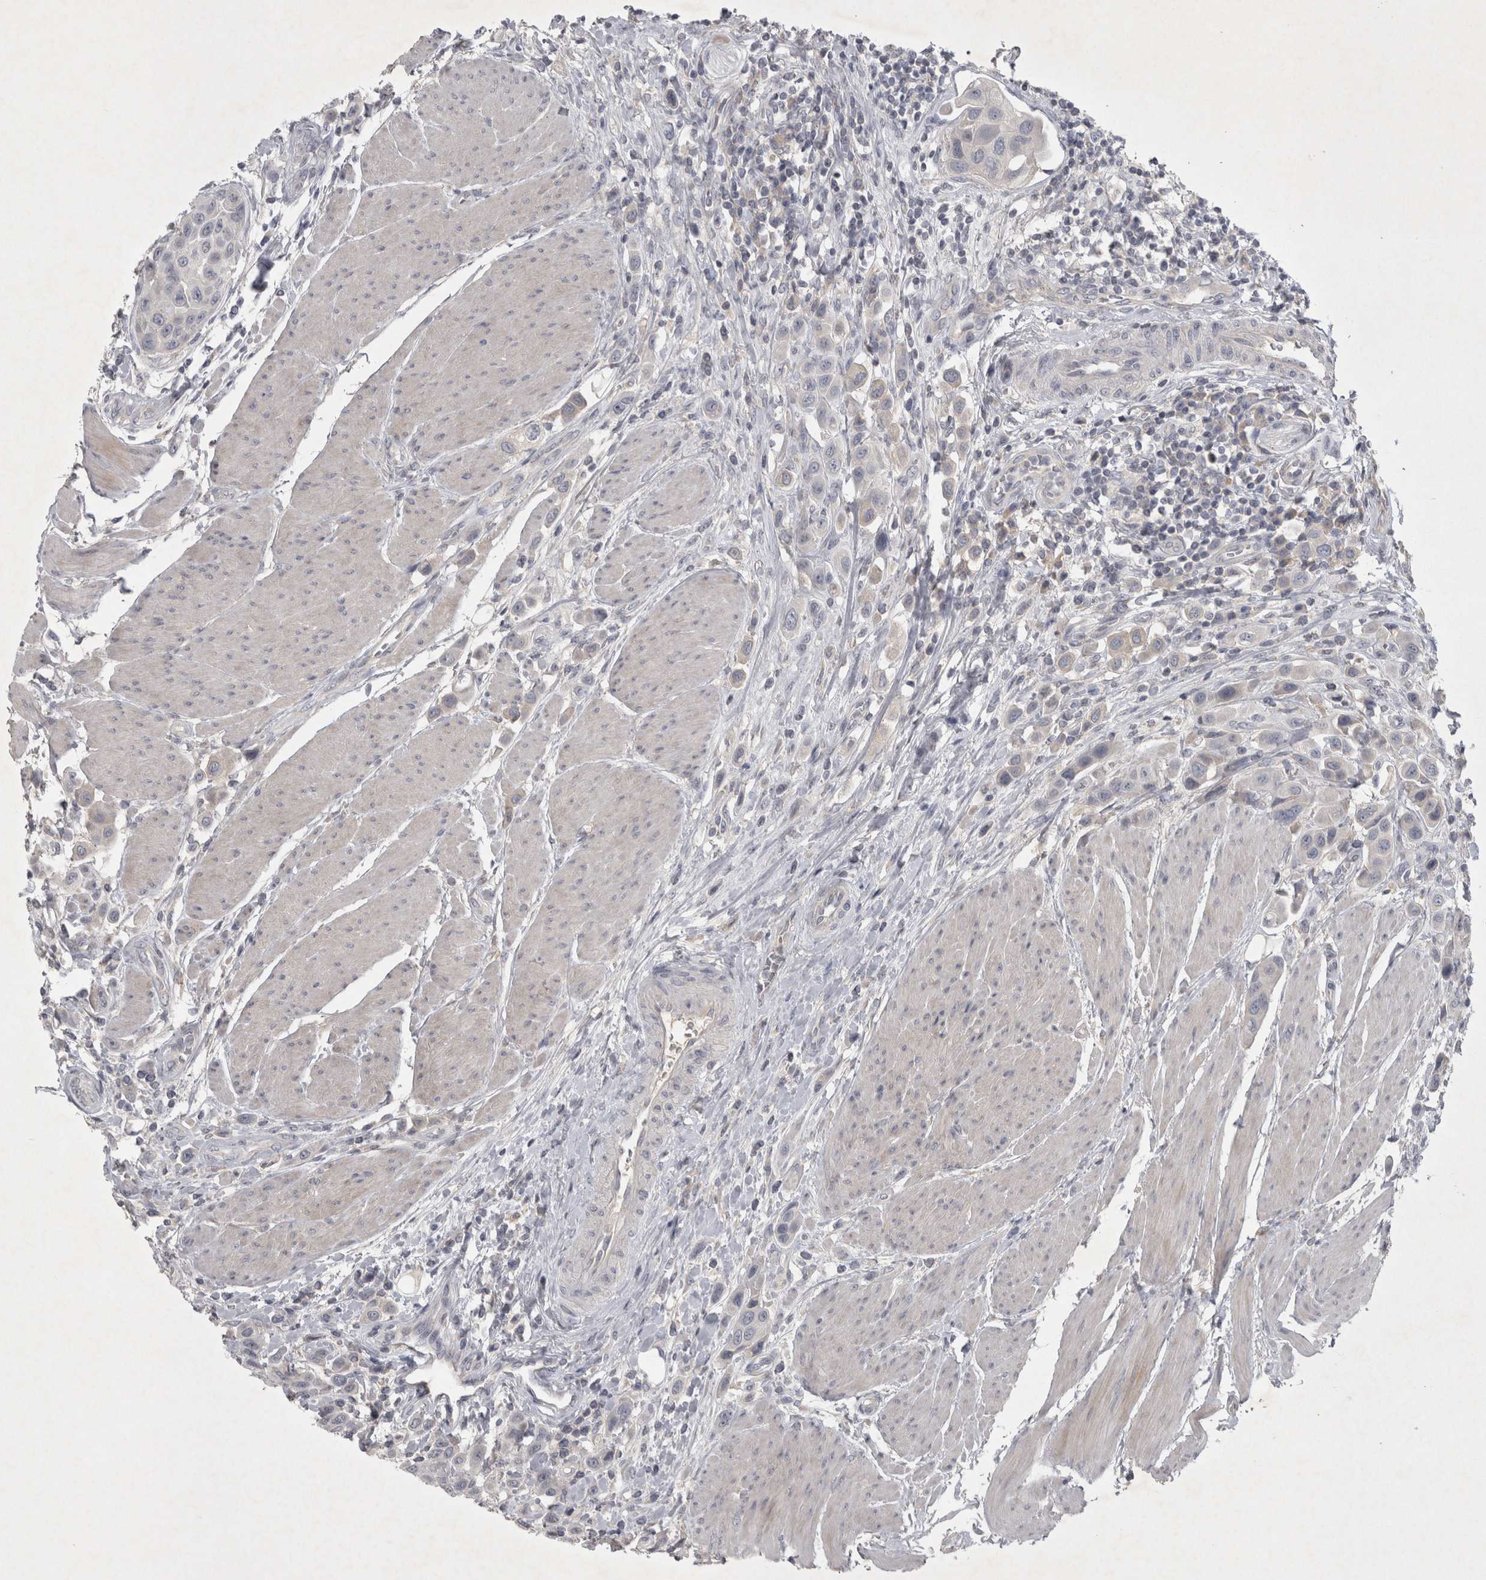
{"staining": {"intensity": "negative", "quantity": "none", "location": "none"}, "tissue": "urothelial cancer", "cell_type": "Tumor cells", "image_type": "cancer", "snomed": [{"axis": "morphology", "description": "Urothelial carcinoma, High grade"}, {"axis": "topography", "description": "Urinary bladder"}], "caption": "This is an immunohistochemistry (IHC) image of high-grade urothelial carcinoma. There is no positivity in tumor cells.", "gene": "ENPP7", "patient": {"sex": "male", "age": 50}}